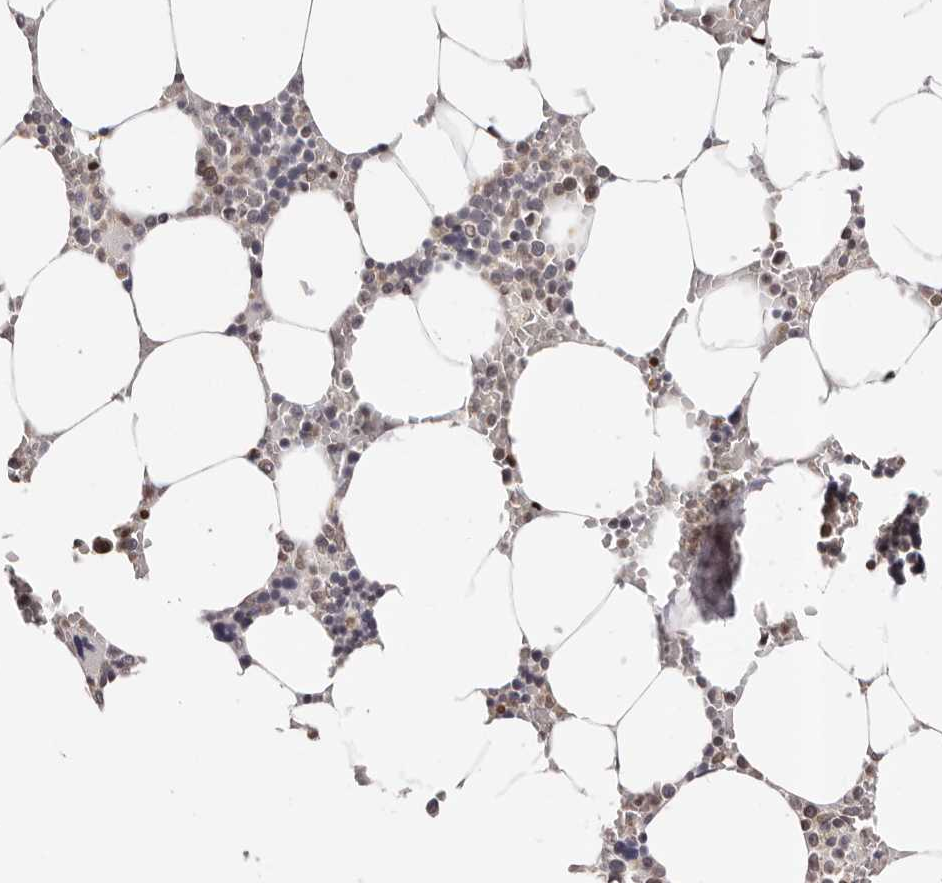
{"staining": {"intensity": "moderate", "quantity": "25%-75%", "location": "cytoplasmic/membranous,nuclear"}, "tissue": "bone marrow", "cell_type": "Hematopoietic cells", "image_type": "normal", "snomed": [{"axis": "morphology", "description": "Normal tissue, NOS"}, {"axis": "topography", "description": "Bone marrow"}], "caption": "Moderate cytoplasmic/membranous,nuclear positivity for a protein is present in approximately 25%-75% of hematopoietic cells of normal bone marrow using IHC.", "gene": "NUP153", "patient": {"sex": "male", "age": 70}}